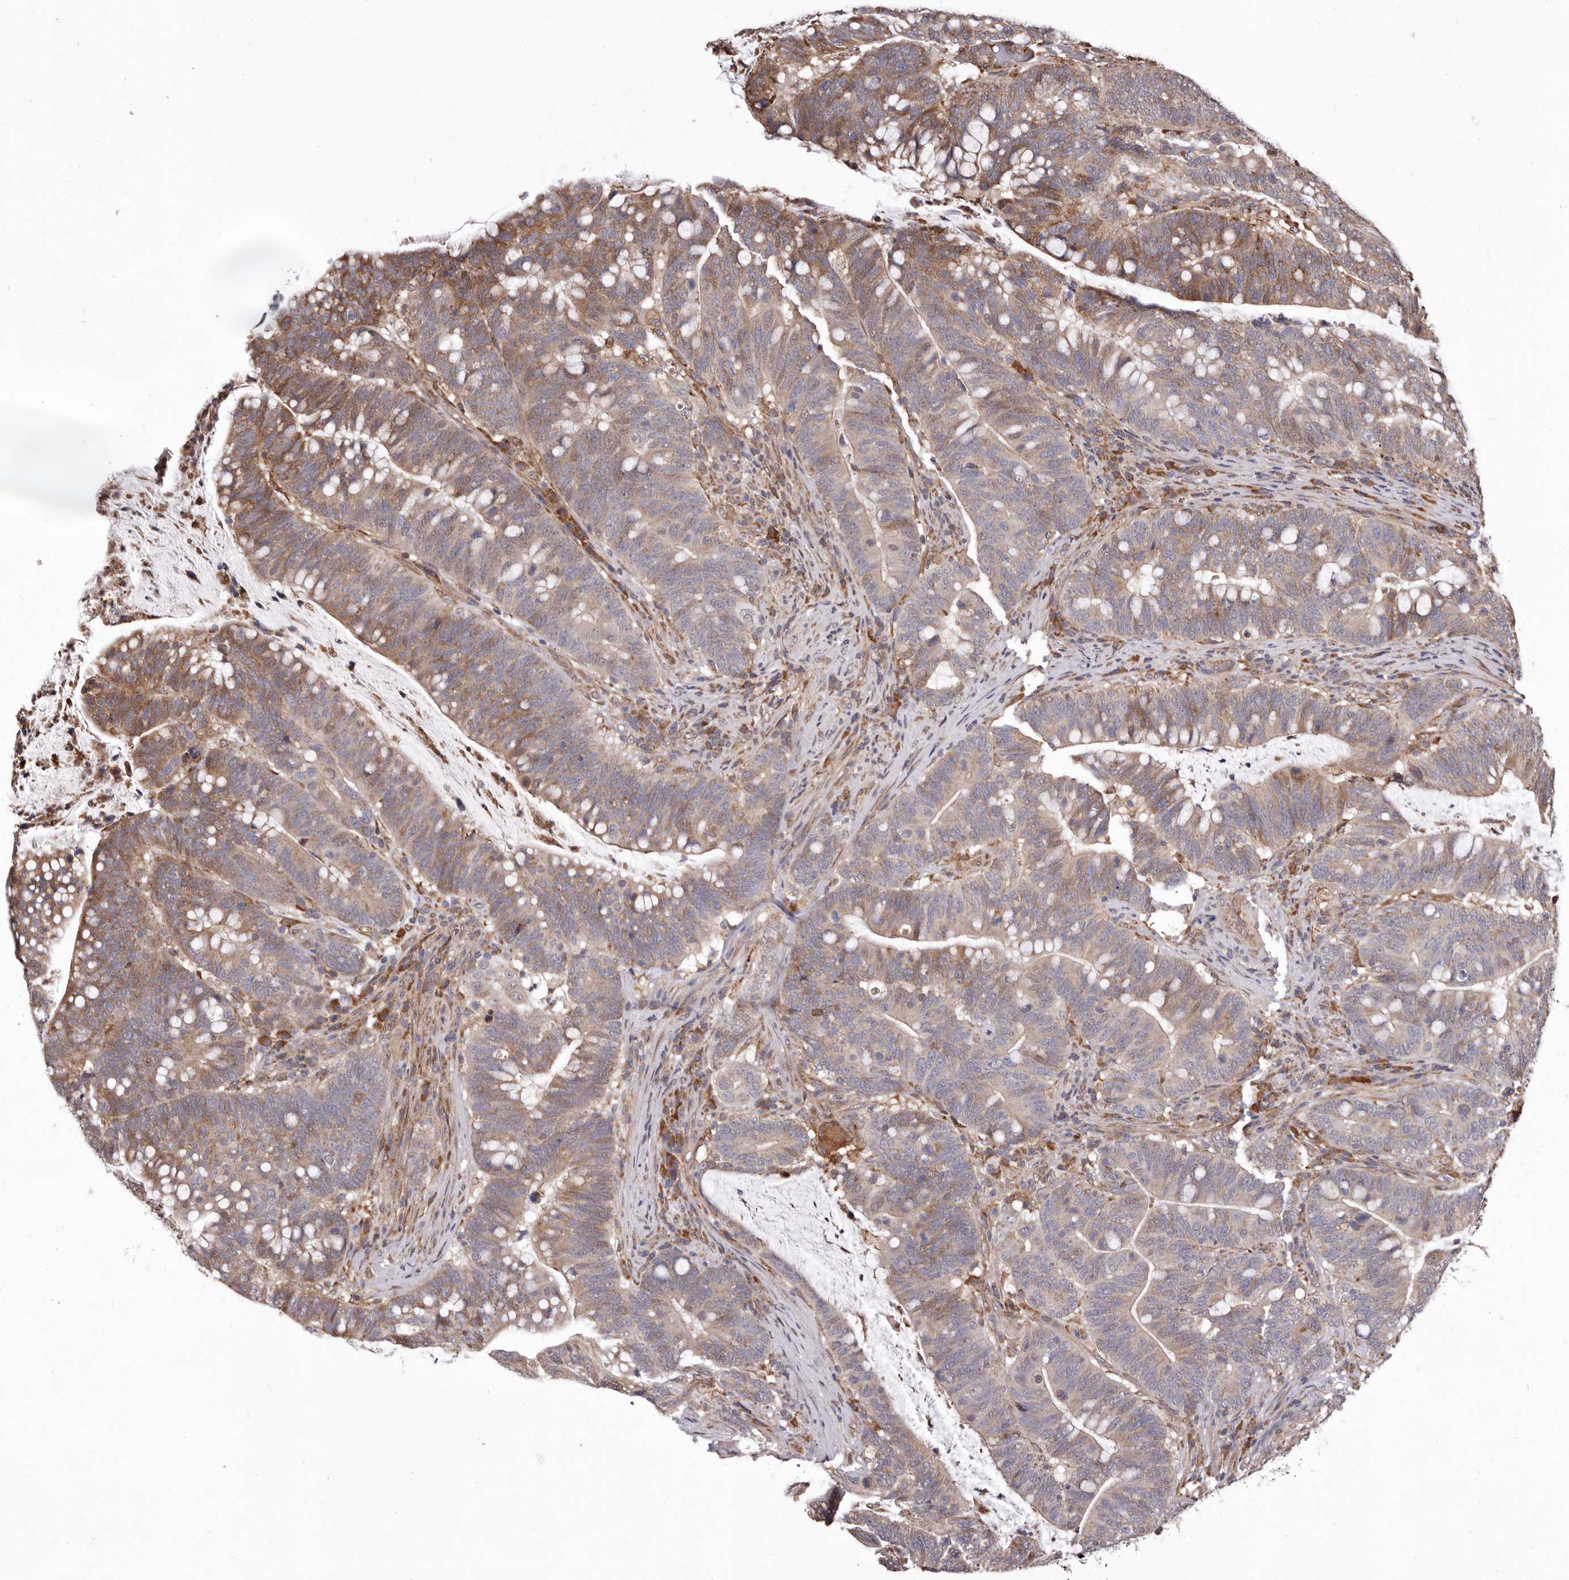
{"staining": {"intensity": "moderate", "quantity": "25%-75%", "location": "cytoplasmic/membranous"}, "tissue": "colorectal cancer", "cell_type": "Tumor cells", "image_type": "cancer", "snomed": [{"axis": "morphology", "description": "Adenocarcinoma, NOS"}, {"axis": "topography", "description": "Colon"}], "caption": "A photomicrograph of human colorectal cancer stained for a protein displays moderate cytoplasmic/membranous brown staining in tumor cells.", "gene": "RRM2B", "patient": {"sex": "female", "age": 66}}